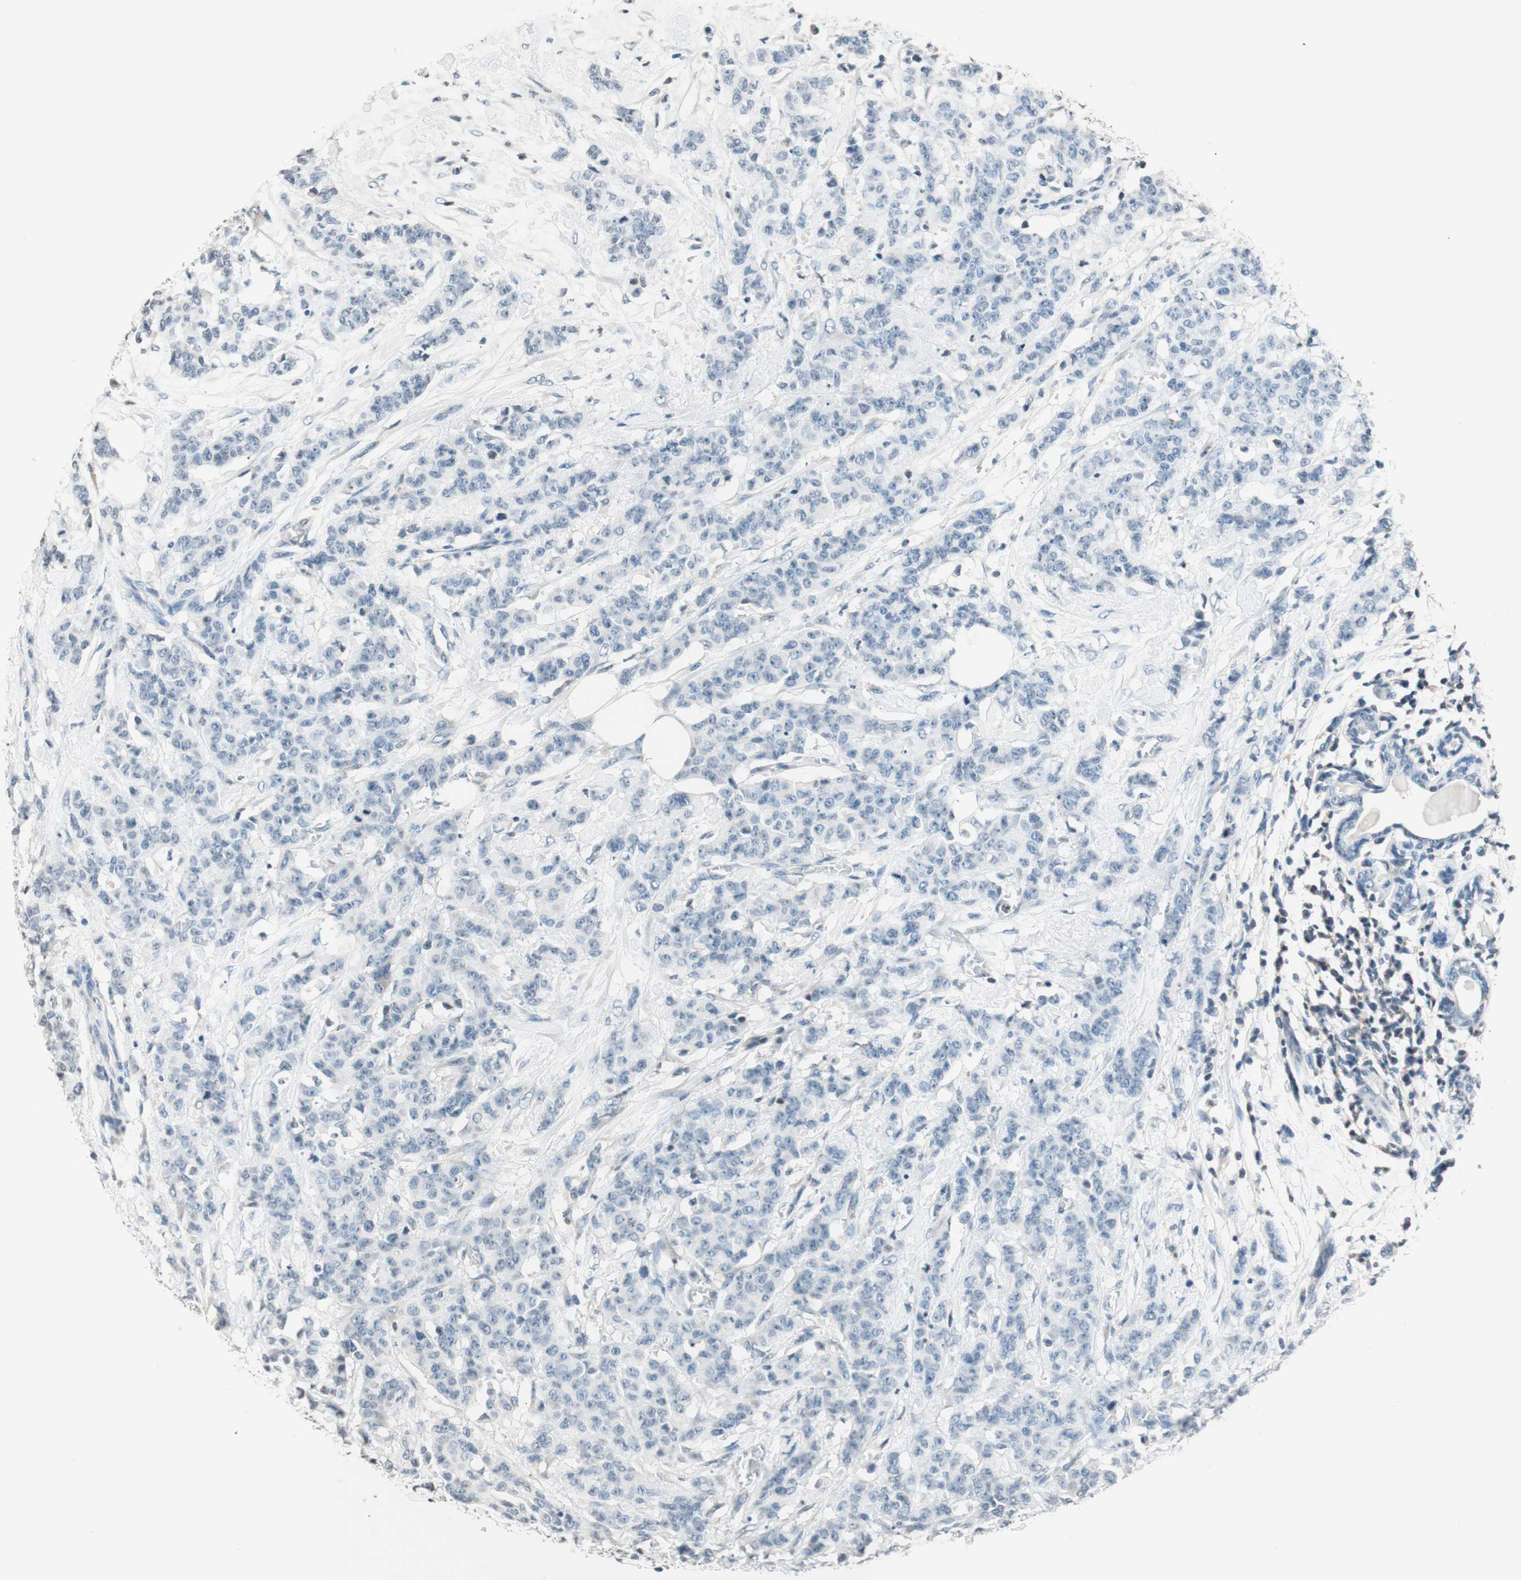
{"staining": {"intensity": "negative", "quantity": "none", "location": "none"}, "tissue": "breast cancer", "cell_type": "Tumor cells", "image_type": "cancer", "snomed": [{"axis": "morphology", "description": "Normal tissue, NOS"}, {"axis": "morphology", "description": "Duct carcinoma"}, {"axis": "topography", "description": "Breast"}], "caption": "Immunohistochemistry of breast infiltrating ductal carcinoma shows no staining in tumor cells.", "gene": "WIPF1", "patient": {"sex": "female", "age": 40}}